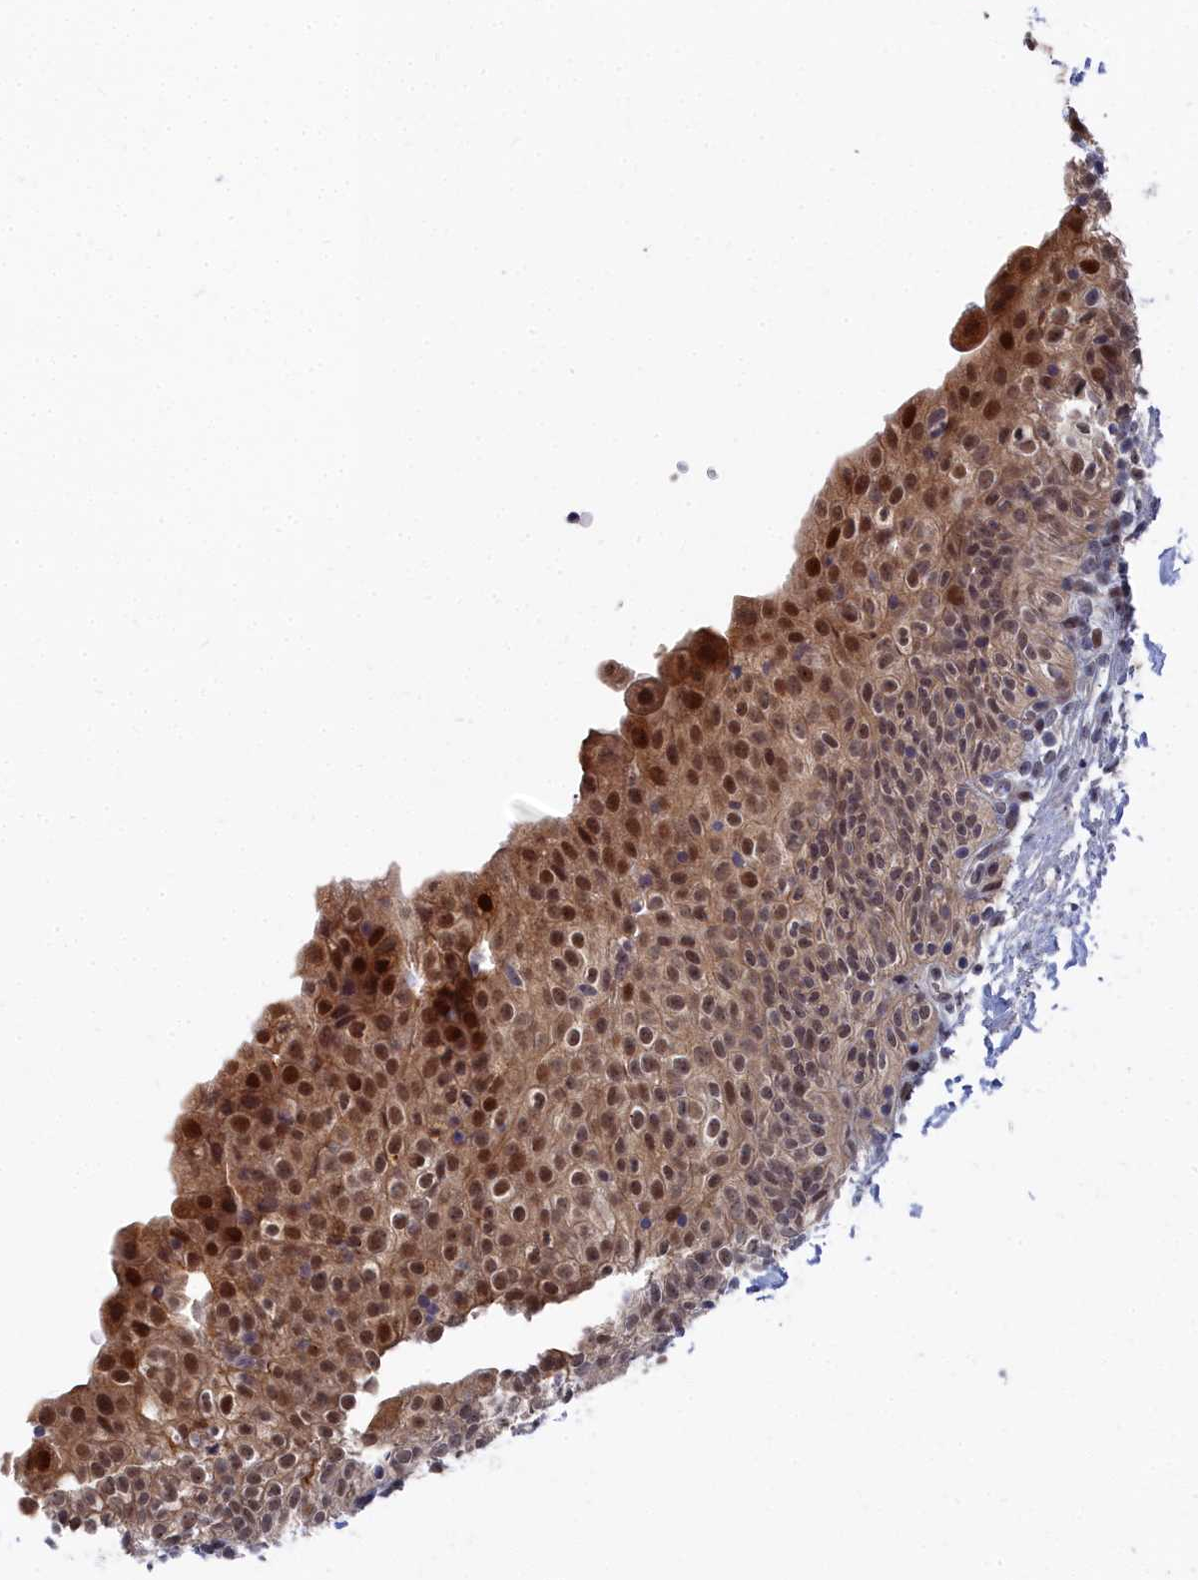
{"staining": {"intensity": "moderate", "quantity": ">75%", "location": "cytoplasmic/membranous,nuclear"}, "tissue": "urinary bladder", "cell_type": "Urothelial cells", "image_type": "normal", "snomed": [{"axis": "morphology", "description": "Normal tissue, NOS"}, {"axis": "topography", "description": "Urinary bladder"}], "caption": "Protein analysis of normal urinary bladder exhibits moderate cytoplasmic/membranous,nuclear positivity in about >75% of urothelial cells.", "gene": "RPS27A", "patient": {"sex": "male", "age": 55}}